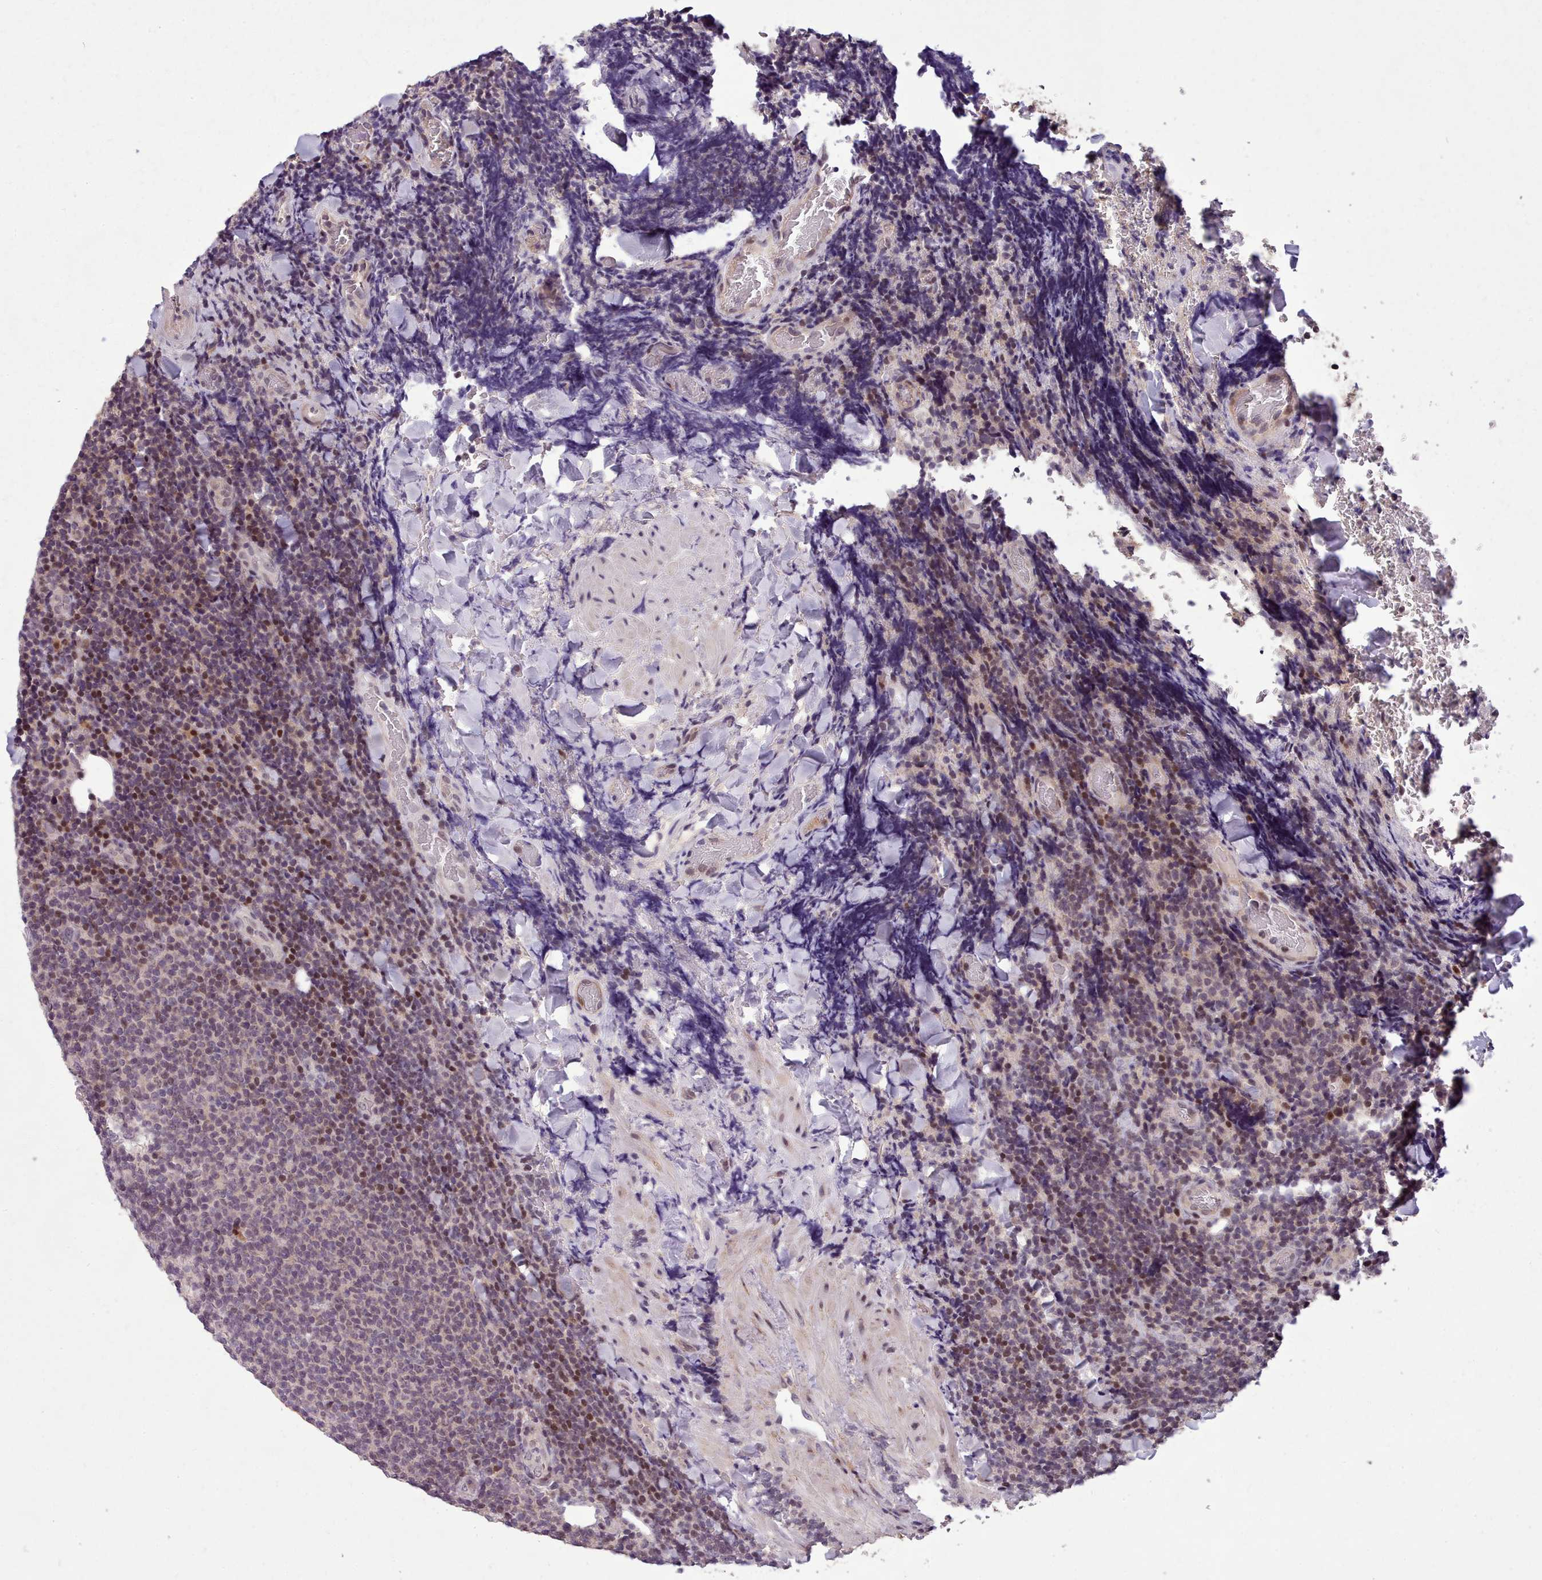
{"staining": {"intensity": "moderate", "quantity": "25%-75%", "location": "nuclear"}, "tissue": "lymphoma", "cell_type": "Tumor cells", "image_type": "cancer", "snomed": [{"axis": "morphology", "description": "Malignant lymphoma, non-Hodgkin's type, Low grade"}, {"axis": "topography", "description": "Lymph node"}], "caption": "Immunohistochemistry staining of lymphoma, which demonstrates medium levels of moderate nuclear expression in about 25%-75% of tumor cells indicating moderate nuclear protein expression. The staining was performed using DAB (brown) for protein detection and nuclei were counterstained in hematoxylin (blue).", "gene": "ENSA", "patient": {"sex": "male", "age": 66}}